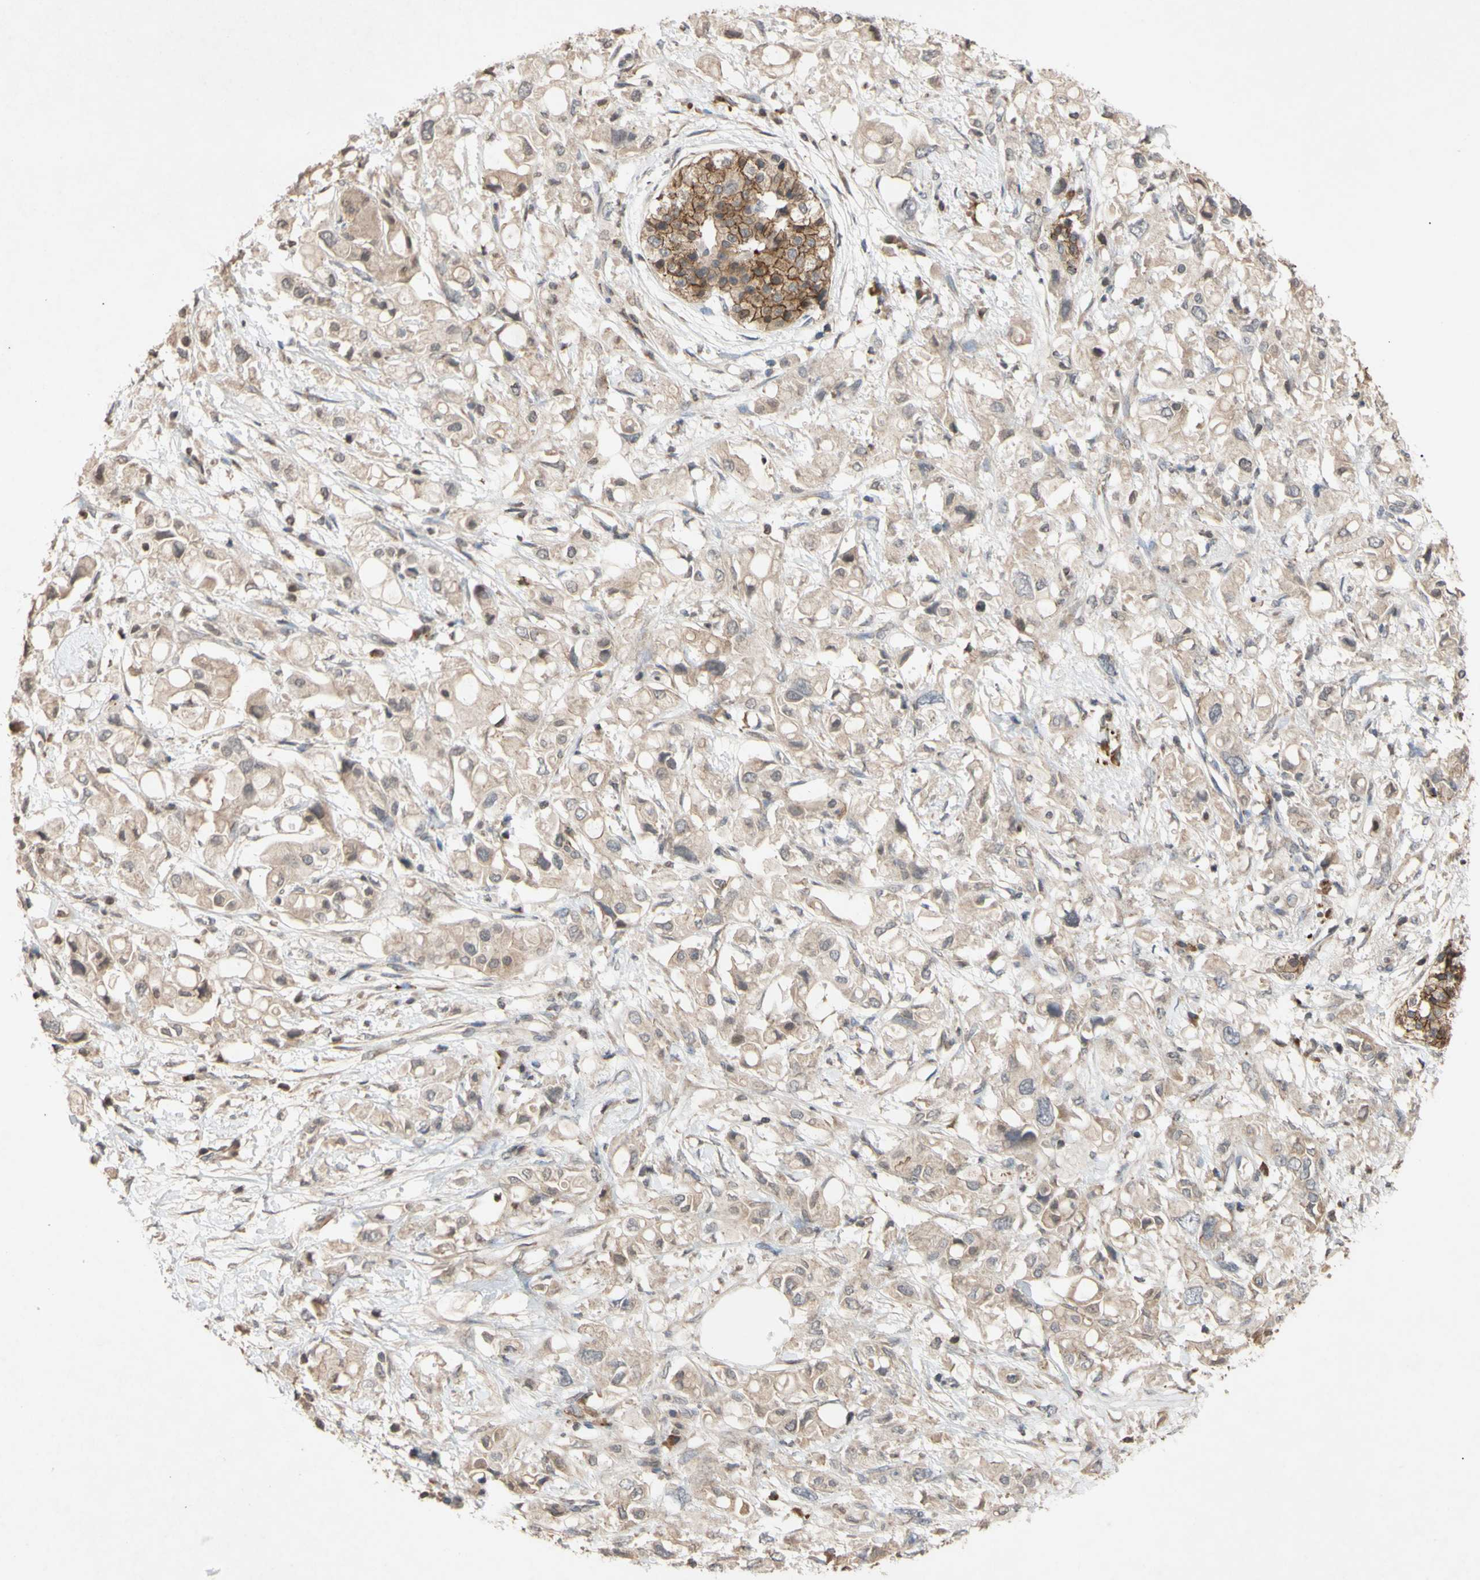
{"staining": {"intensity": "weak", "quantity": ">75%", "location": "cytoplasmic/membranous"}, "tissue": "pancreatic cancer", "cell_type": "Tumor cells", "image_type": "cancer", "snomed": [{"axis": "morphology", "description": "Adenocarcinoma, NOS"}, {"axis": "topography", "description": "Pancreas"}], "caption": "A low amount of weak cytoplasmic/membranous positivity is identified in about >75% of tumor cells in pancreatic adenocarcinoma tissue. The staining was performed using DAB, with brown indicating positive protein expression. Nuclei are stained blue with hematoxylin.", "gene": "NECTIN3", "patient": {"sex": "female", "age": 56}}